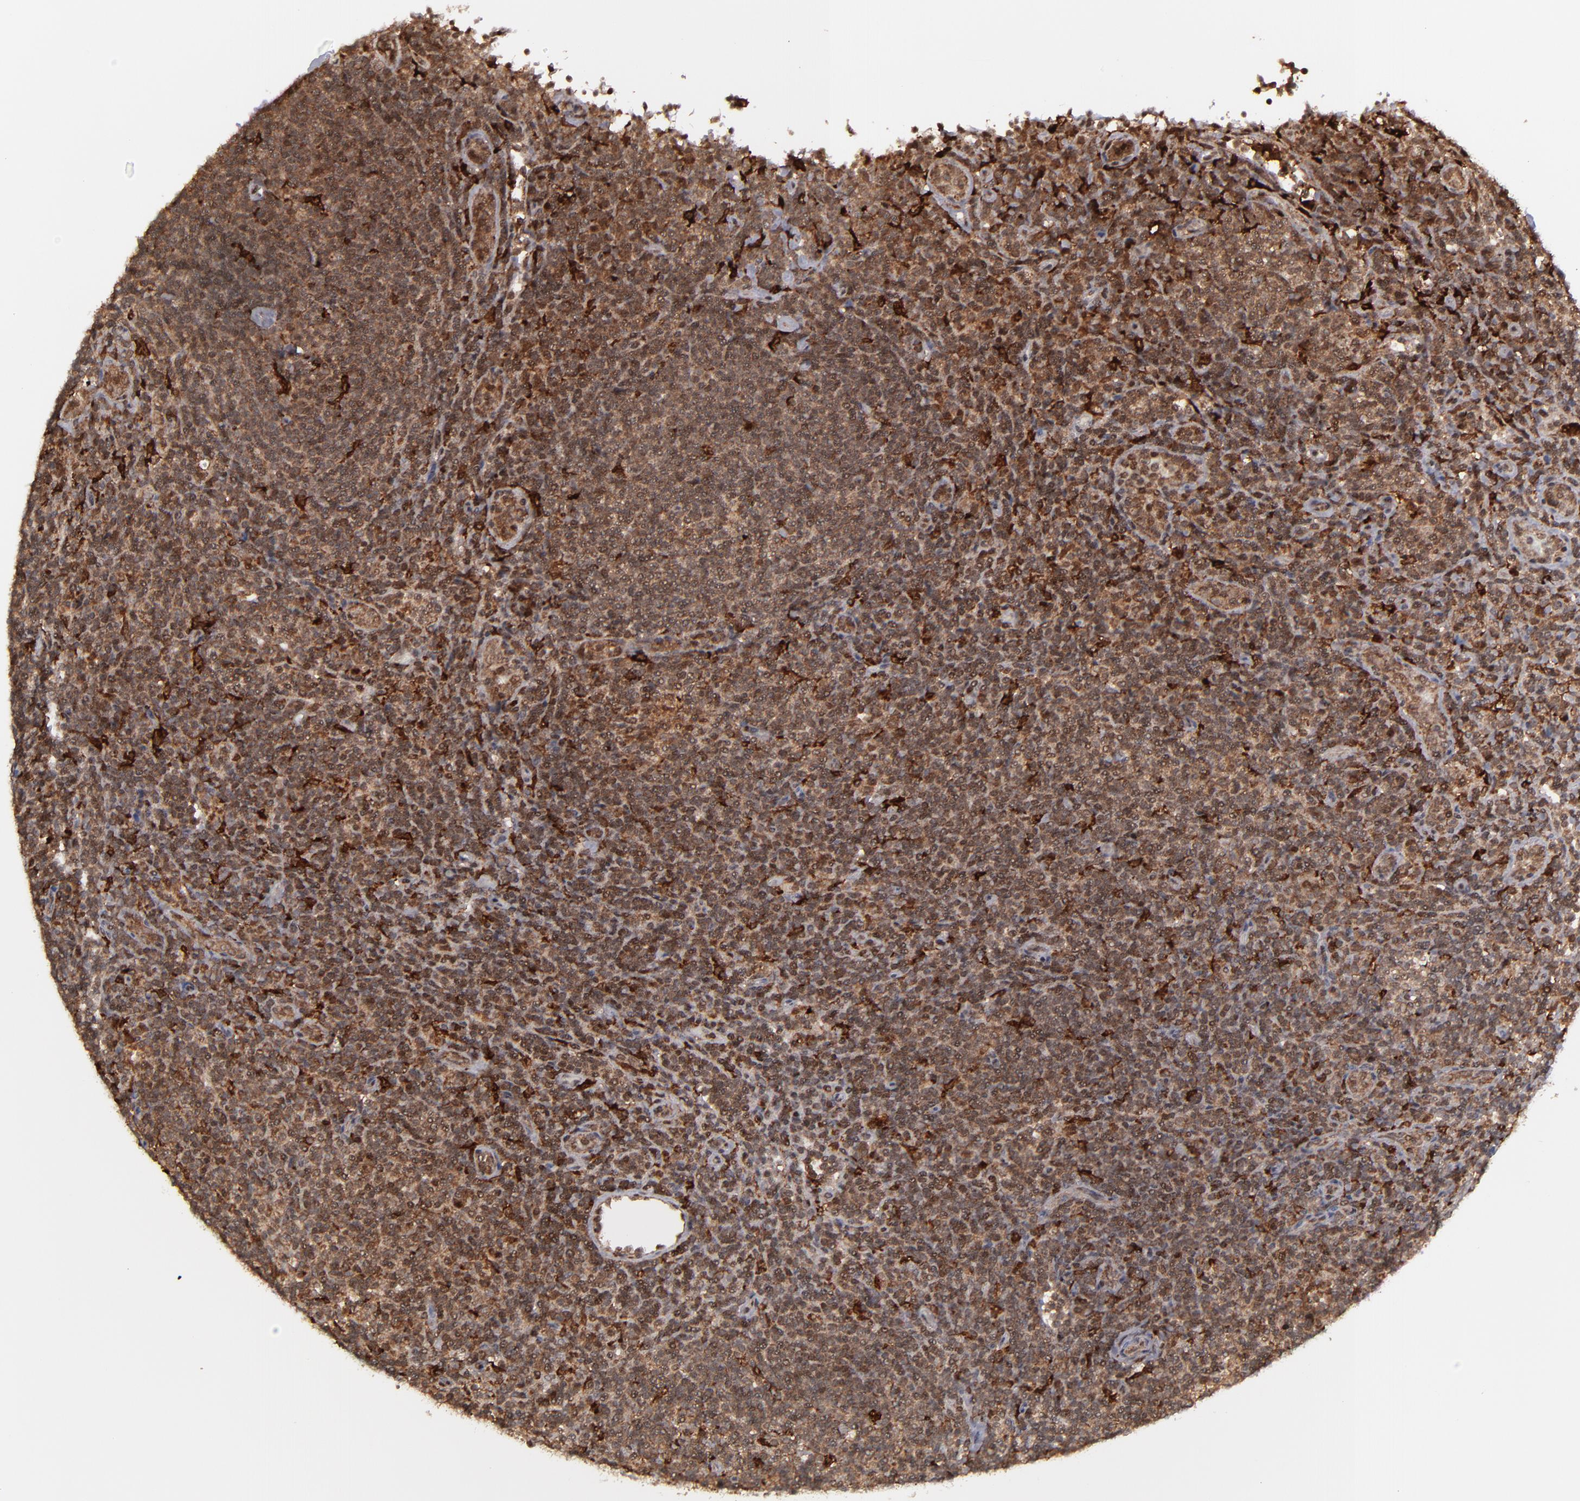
{"staining": {"intensity": "strong", "quantity": ">75%", "location": "cytoplasmic/membranous,nuclear"}, "tissue": "lymphoma", "cell_type": "Tumor cells", "image_type": "cancer", "snomed": [{"axis": "morphology", "description": "Malignant lymphoma, non-Hodgkin's type, Low grade"}, {"axis": "topography", "description": "Lymph node"}], "caption": "Protein analysis of low-grade malignant lymphoma, non-Hodgkin's type tissue shows strong cytoplasmic/membranous and nuclear expression in about >75% of tumor cells.", "gene": "RGS6", "patient": {"sex": "female", "age": 76}}